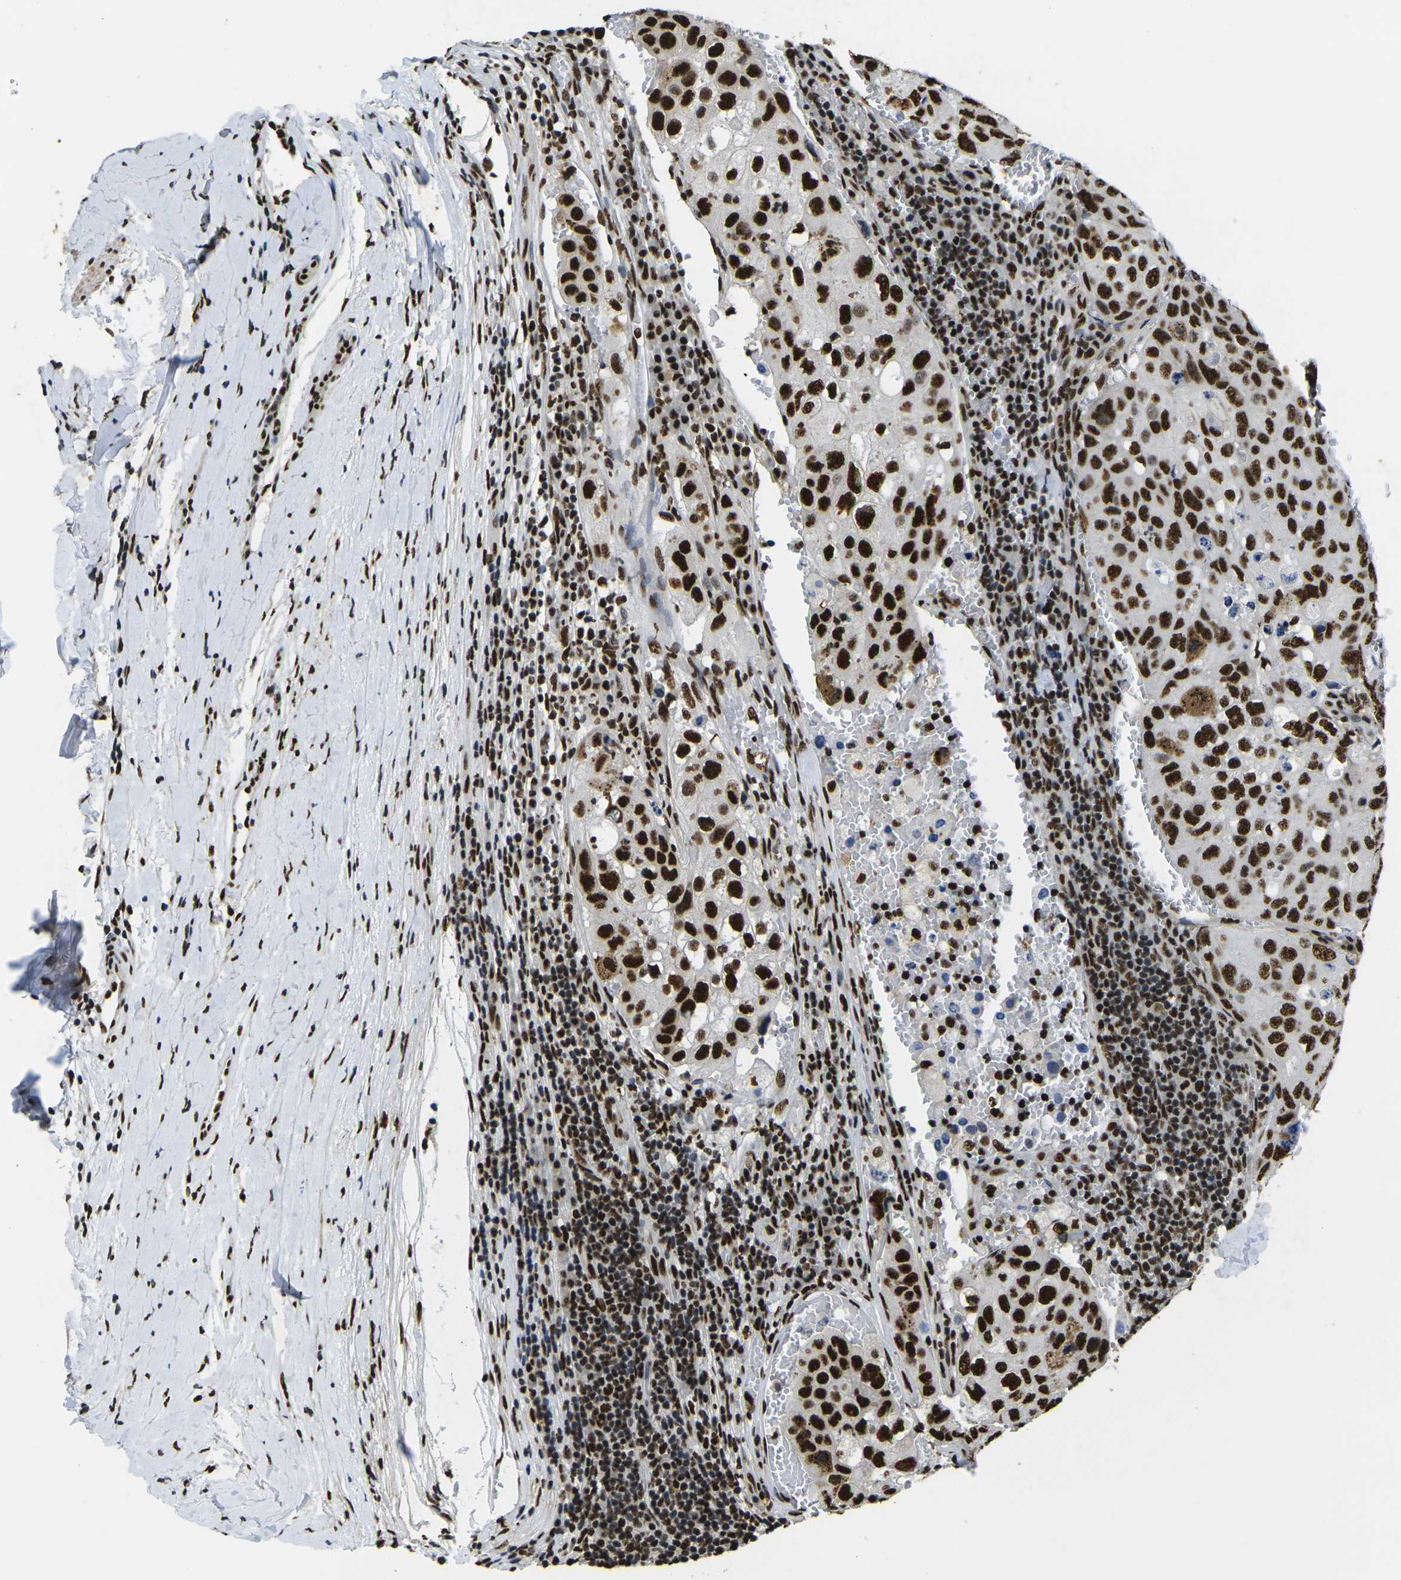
{"staining": {"intensity": "strong", "quantity": ">75%", "location": "nuclear"}, "tissue": "urothelial cancer", "cell_type": "Tumor cells", "image_type": "cancer", "snomed": [{"axis": "morphology", "description": "Urothelial carcinoma, High grade"}, {"axis": "topography", "description": "Lymph node"}, {"axis": "topography", "description": "Urinary bladder"}], "caption": "IHC staining of urothelial cancer, which demonstrates high levels of strong nuclear positivity in about >75% of tumor cells indicating strong nuclear protein expression. The staining was performed using DAB (brown) for protein detection and nuclei were counterstained in hematoxylin (blue).", "gene": "SMARCC1", "patient": {"sex": "male", "age": 51}}